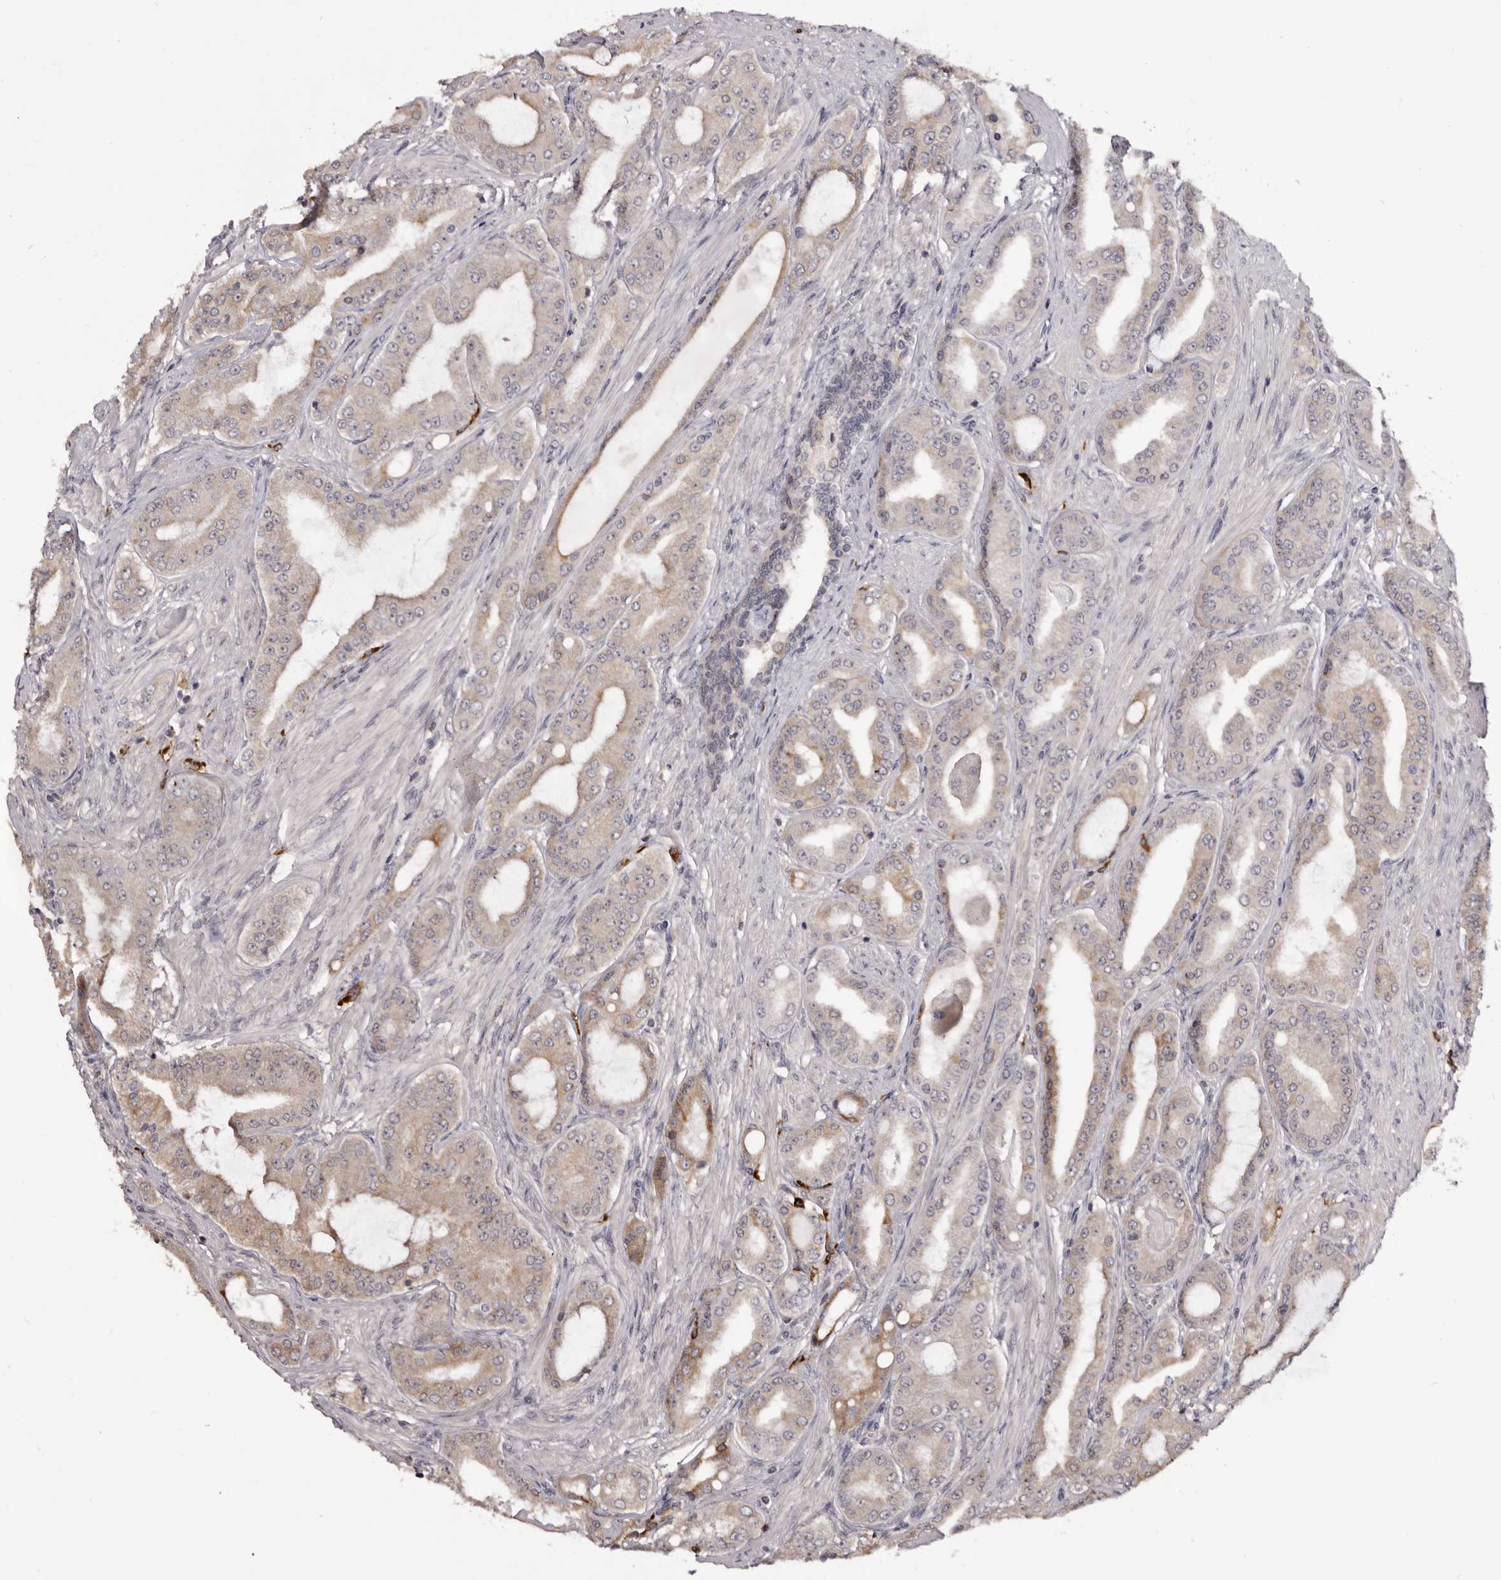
{"staining": {"intensity": "weak", "quantity": "25%-75%", "location": "cytoplasmic/membranous"}, "tissue": "prostate cancer", "cell_type": "Tumor cells", "image_type": "cancer", "snomed": [{"axis": "morphology", "description": "Adenocarcinoma, High grade"}, {"axis": "topography", "description": "Prostate"}], "caption": "Adenocarcinoma (high-grade) (prostate) stained with a brown dye shows weak cytoplasmic/membranous positive positivity in about 25%-75% of tumor cells.", "gene": "TNNI1", "patient": {"sex": "male", "age": 60}}